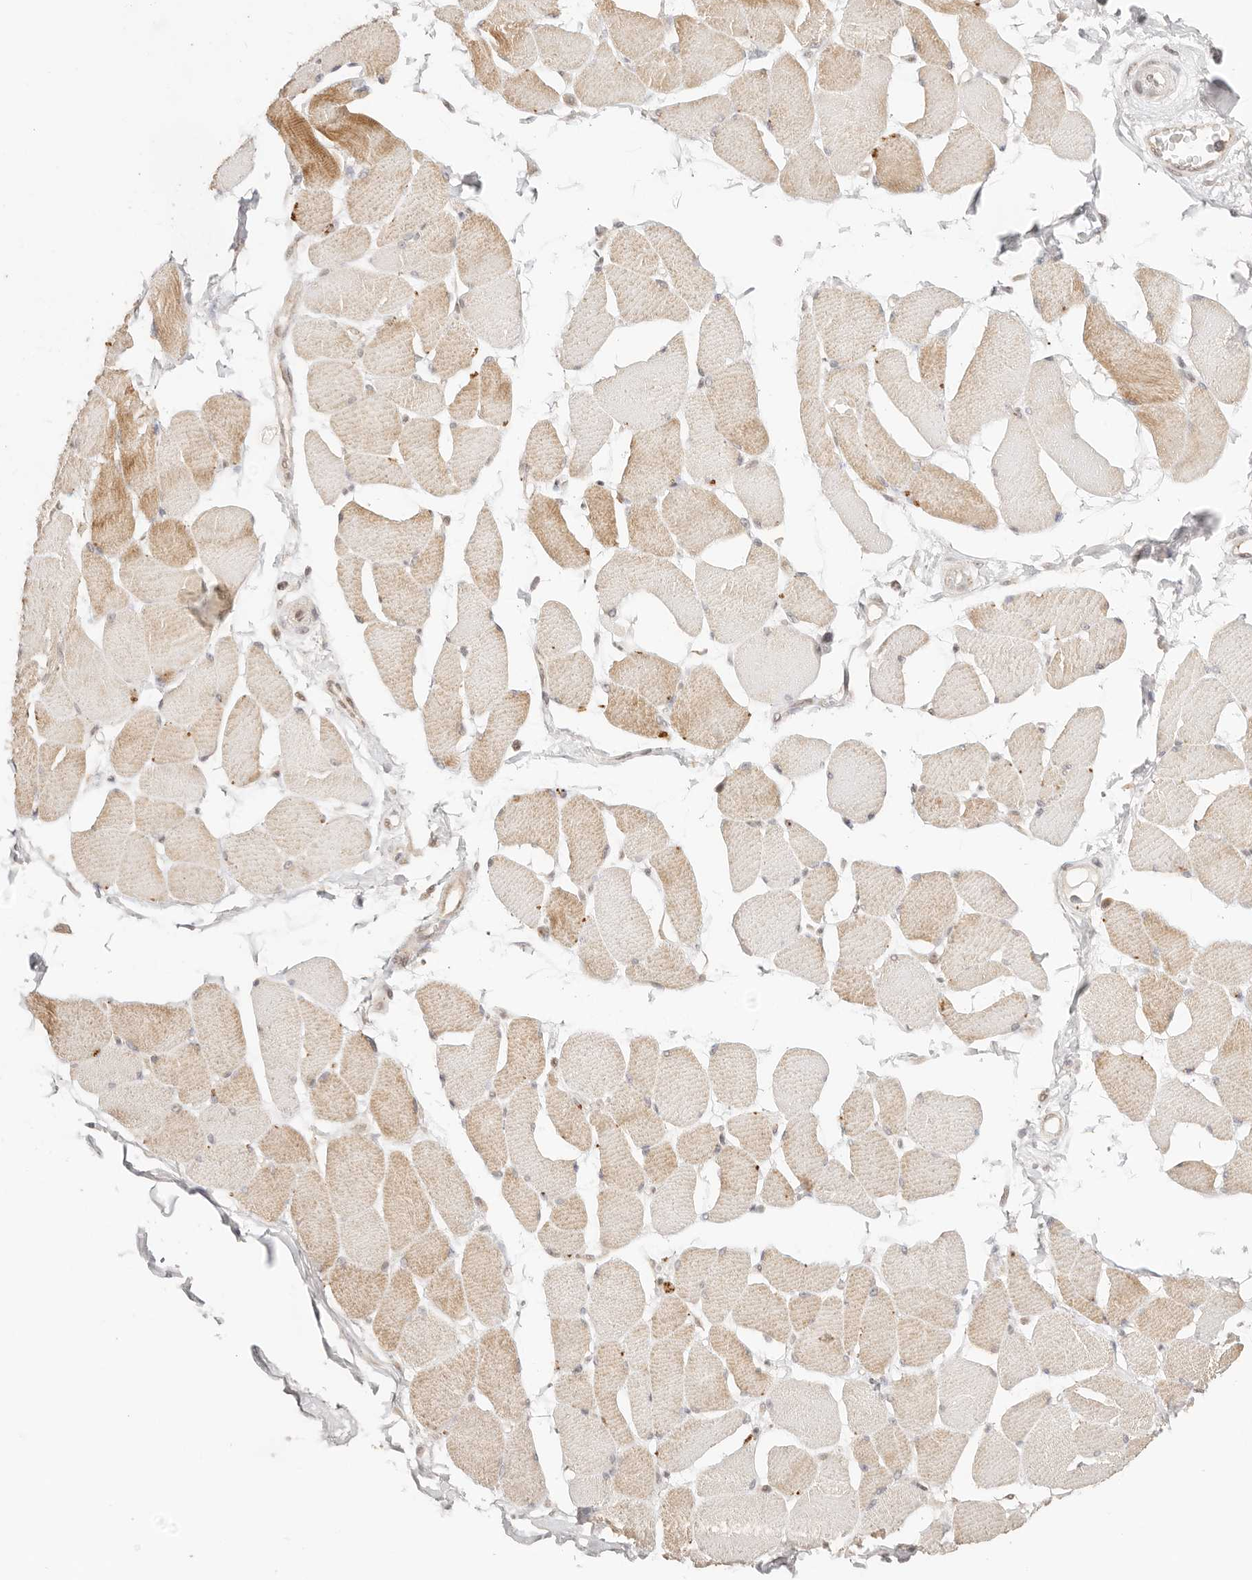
{"staining": {"intensity": "weak", "quantity": ">75%", "location": "cytoplasmic/membranous"}, "tissue": "skeletal muscle", "cell_type": "Myocytes", "image_type": "normal", "snomed": [{"axis": "morphology", "description": "Normal tissue, NOS"}, {"axis": "topography", "description": "Skin"}, {"axis": "topography", "description": "Skeletal muscle"}], "caption": "Immunohistochemistry (IHC) image of unremarkable human skeletal muscle stained for a protein (brown), which demonstrates low levels of weak cytoplasmic/membranous positivity in approximately >75% of myocytes.", "gene": "RFC3", "patient": {"sex": "male", "age": 83}}